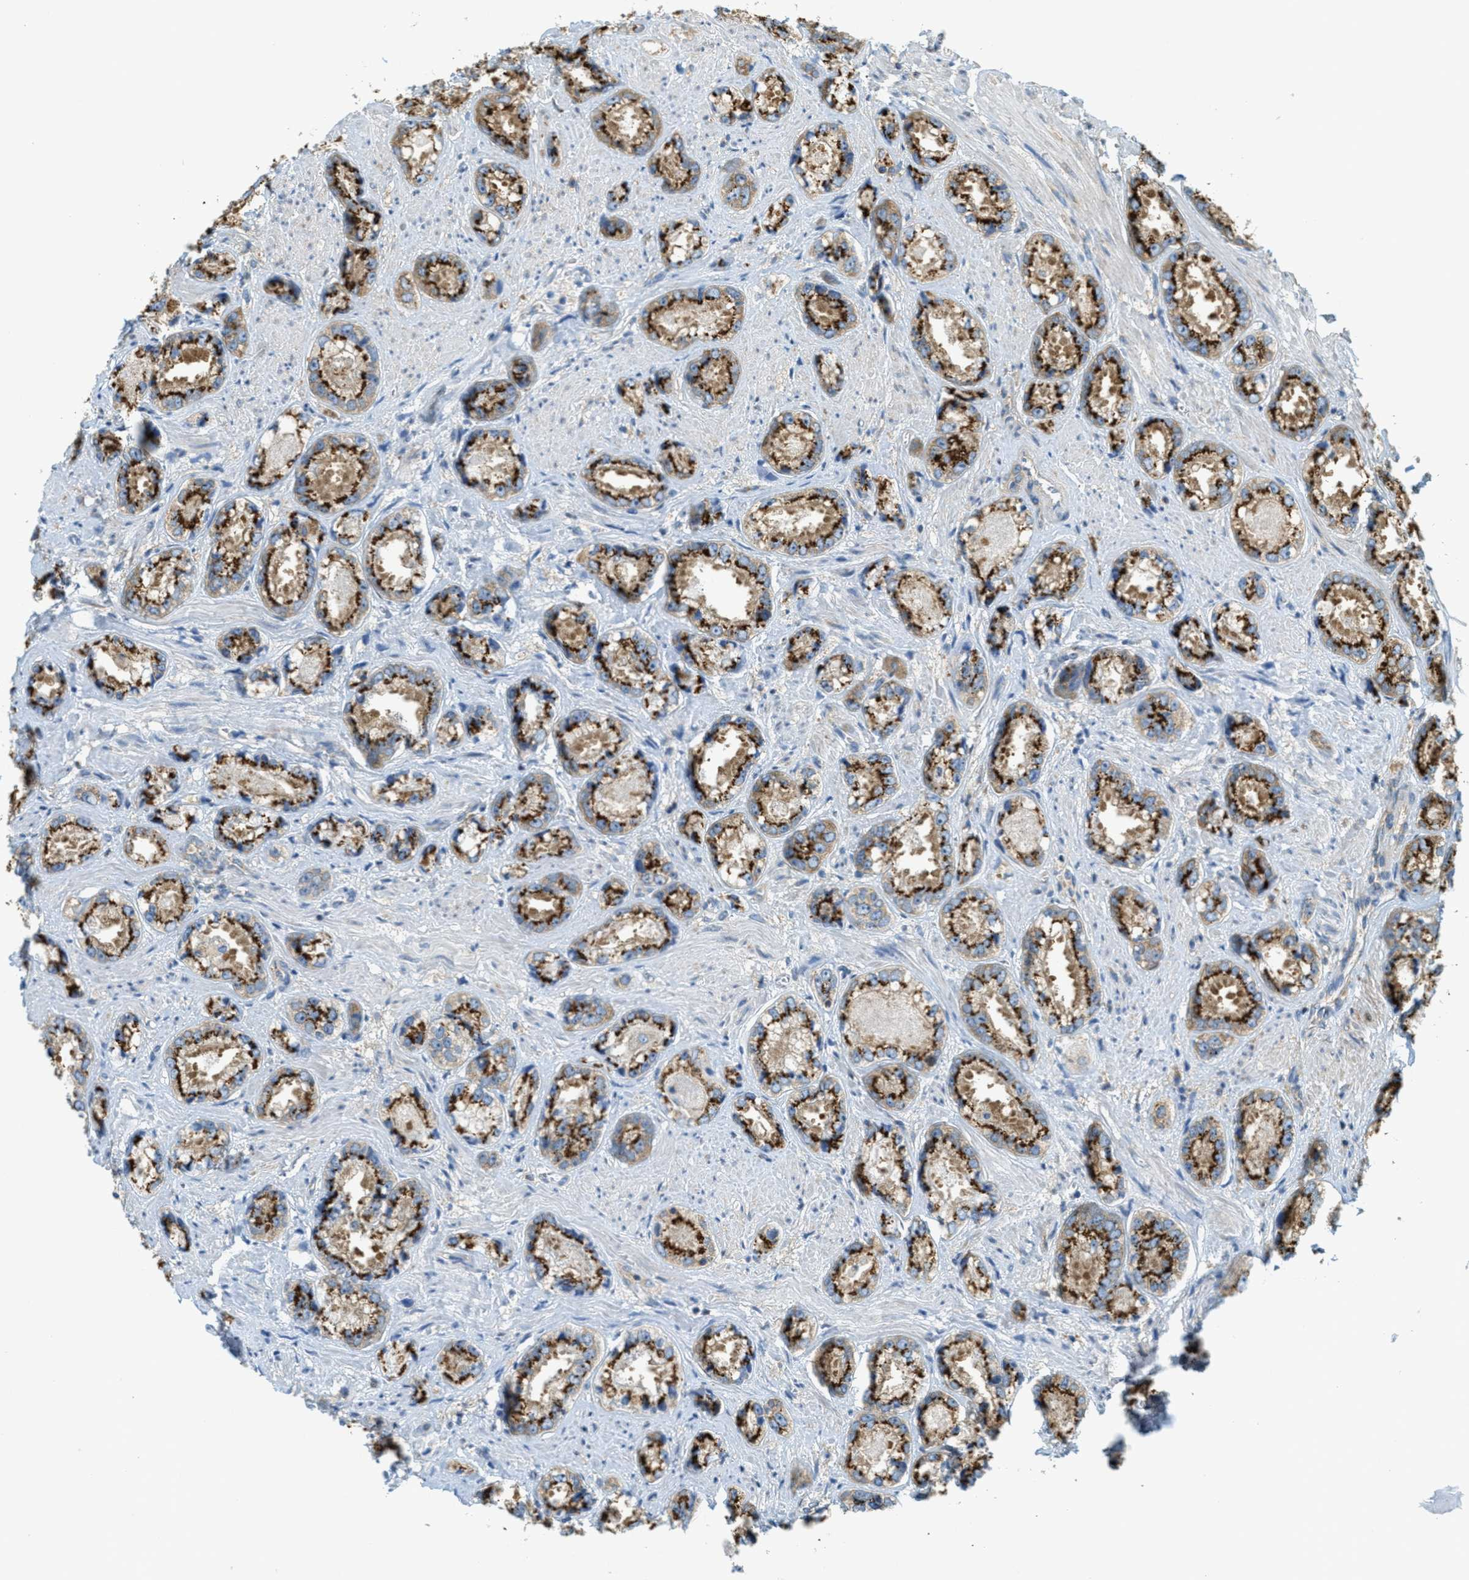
{"staining": {"intensity": "strong", "quantity": "25%-75%", "location": "cytoplasmic/membranous"}, "tissue": "prostate cancer", "cell_type": "Tumor cells", "image_type": "cancer", "snomed": [{"axis": "morphology", "description": "Adenocarcinoma, High grade"}, {"axis": "topography", "description": "Prostate"}], "caption": "High-magnification brightfield microscopy of prostate cancer stained with DAB (brown) and counterstained with hematoxylin (blue). tumor cells exhibit strong cytoplasmic/membranous expression is present in about25%-75% of cells.", "gene": "ABCF1", "patient": {"sex": "male", "age": 61}}